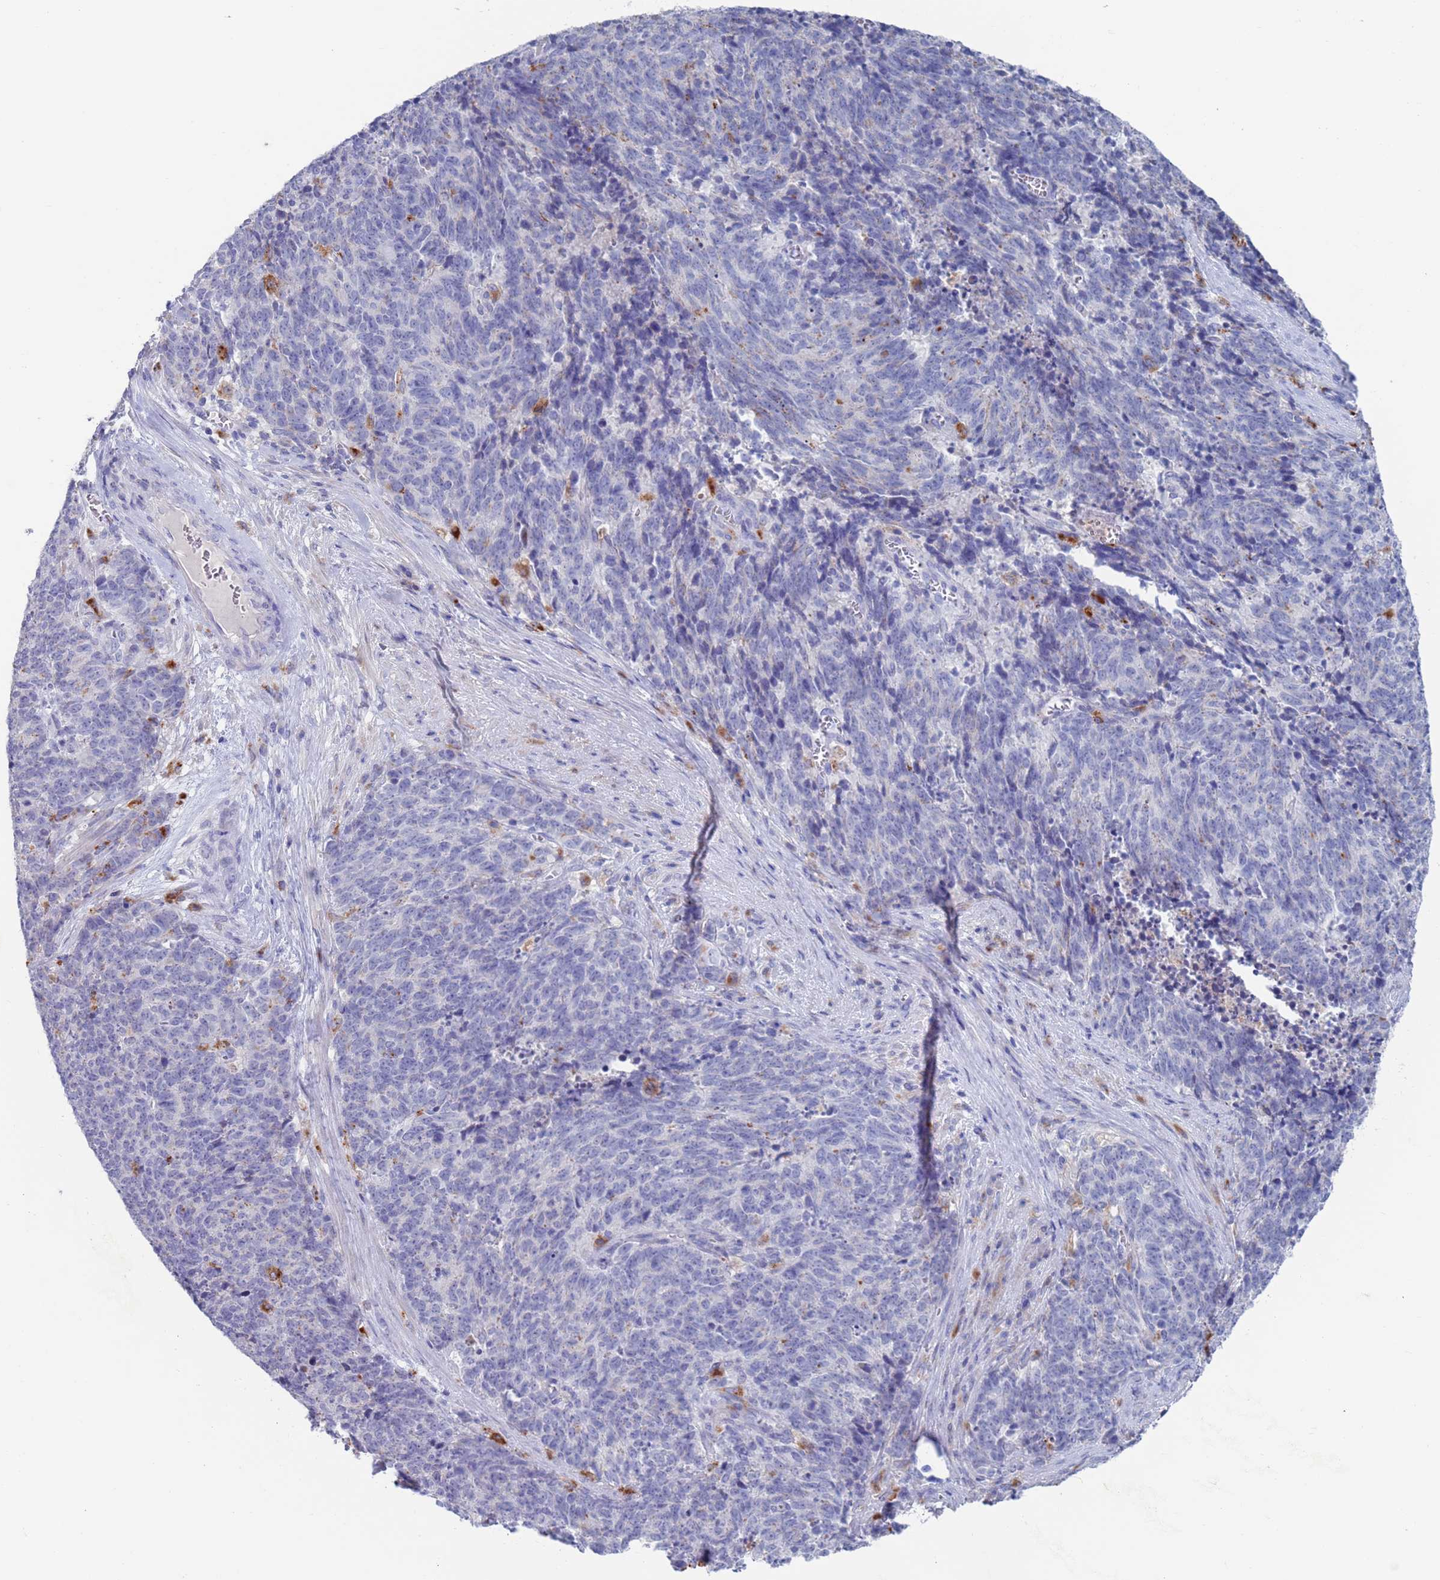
{"staining": {"intensity": "negative", "quantity": "none", "location": "none"}, "tissue": "cervical cancer", "cell_type": "Tumor cells", "image_type": "cancer", "snomed": [{"axis": "morphology", "description": "Squamous cell carcinoma, NOS"}, {"axis": "topography", "description": "Cervix"}], "caption": "Tumor cells are negative for brown protein staining in cervical squamous cell carcinoma.", "gene": "FUCA1", "patient": {"sex": "female", "age": 29}}